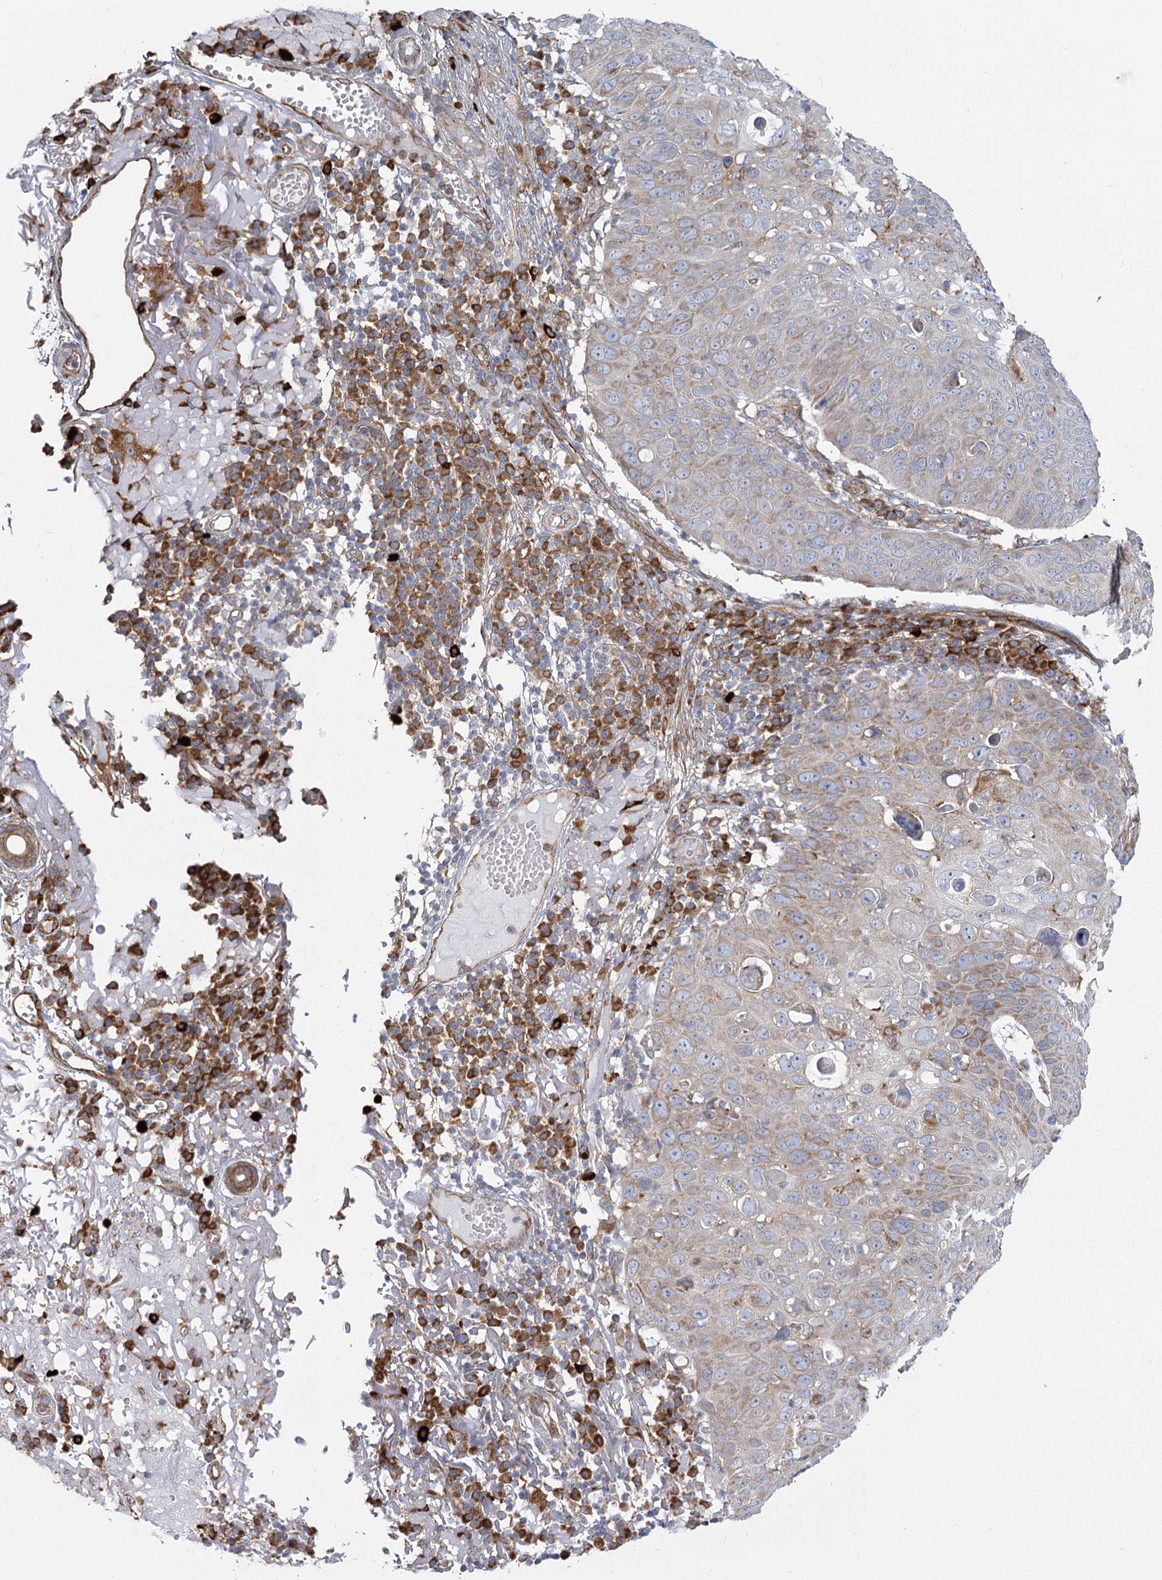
{"staining": {"intensity": "negative", "quantity": "none", "location": "none"}, "tissue": "skin cancer", "cell_type": "Tumor cells", "image_type": "cancer", "snomed": [{"axis": "morphology", "description": "Squamous cell carcinoma, NOS"}, {"axis": "topography", "description": "Skin"}], "caption": "The immunohistochemistry photomicrograph has no significant positivity in tumor cells of skin squamous cell carcinoma tissue.", "gene": "HARS2", "patient": {"sex": "female", "age": 90}}